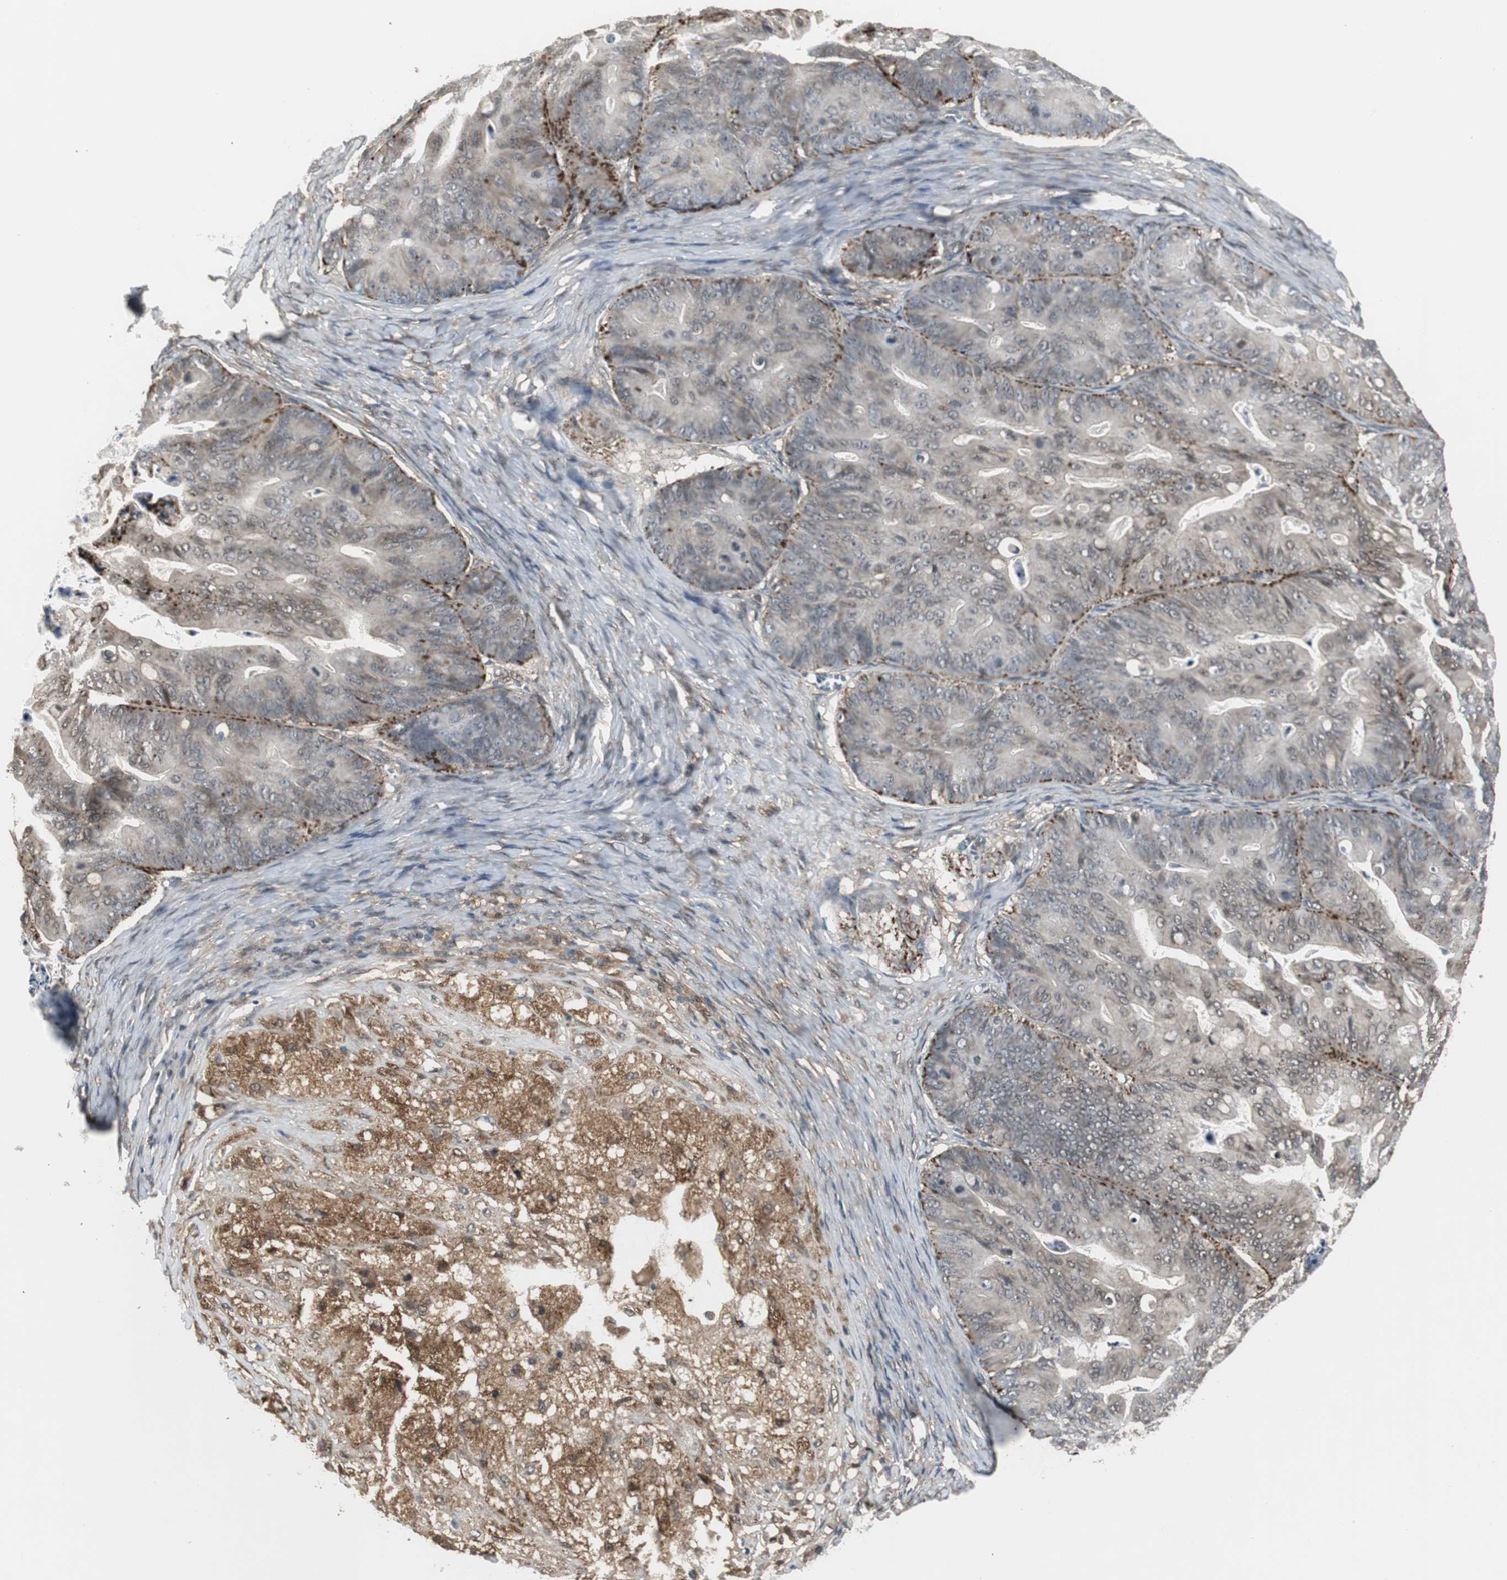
{"staining": {"intensity": "moderate", "quantity": "25%-75%", "location": "cytoplasmic/membranous,nuclear"}, "tissue": "ovarian cancer", "cell_type": "Tumor cells", "image_type": "cancer", "snomed": [{"axis": "morphology", "description": "Cystadenocarcinoma, mucinous, NOS"}, {"axis": "topography", "description": "Ovary"}], "caption": "Moderate cytoplasmic/membranous and nuclear protein positivity is seen in about 25%-75% of tumor cells in ovarian mucinous cystadenocarcinoma. (Stains: DAB in brown, nuclei in blue, Microscopy: brightfield microscopy at high magnification).", "gene": "PLIN3", "patient": {"sex": "female", "age": 36}}